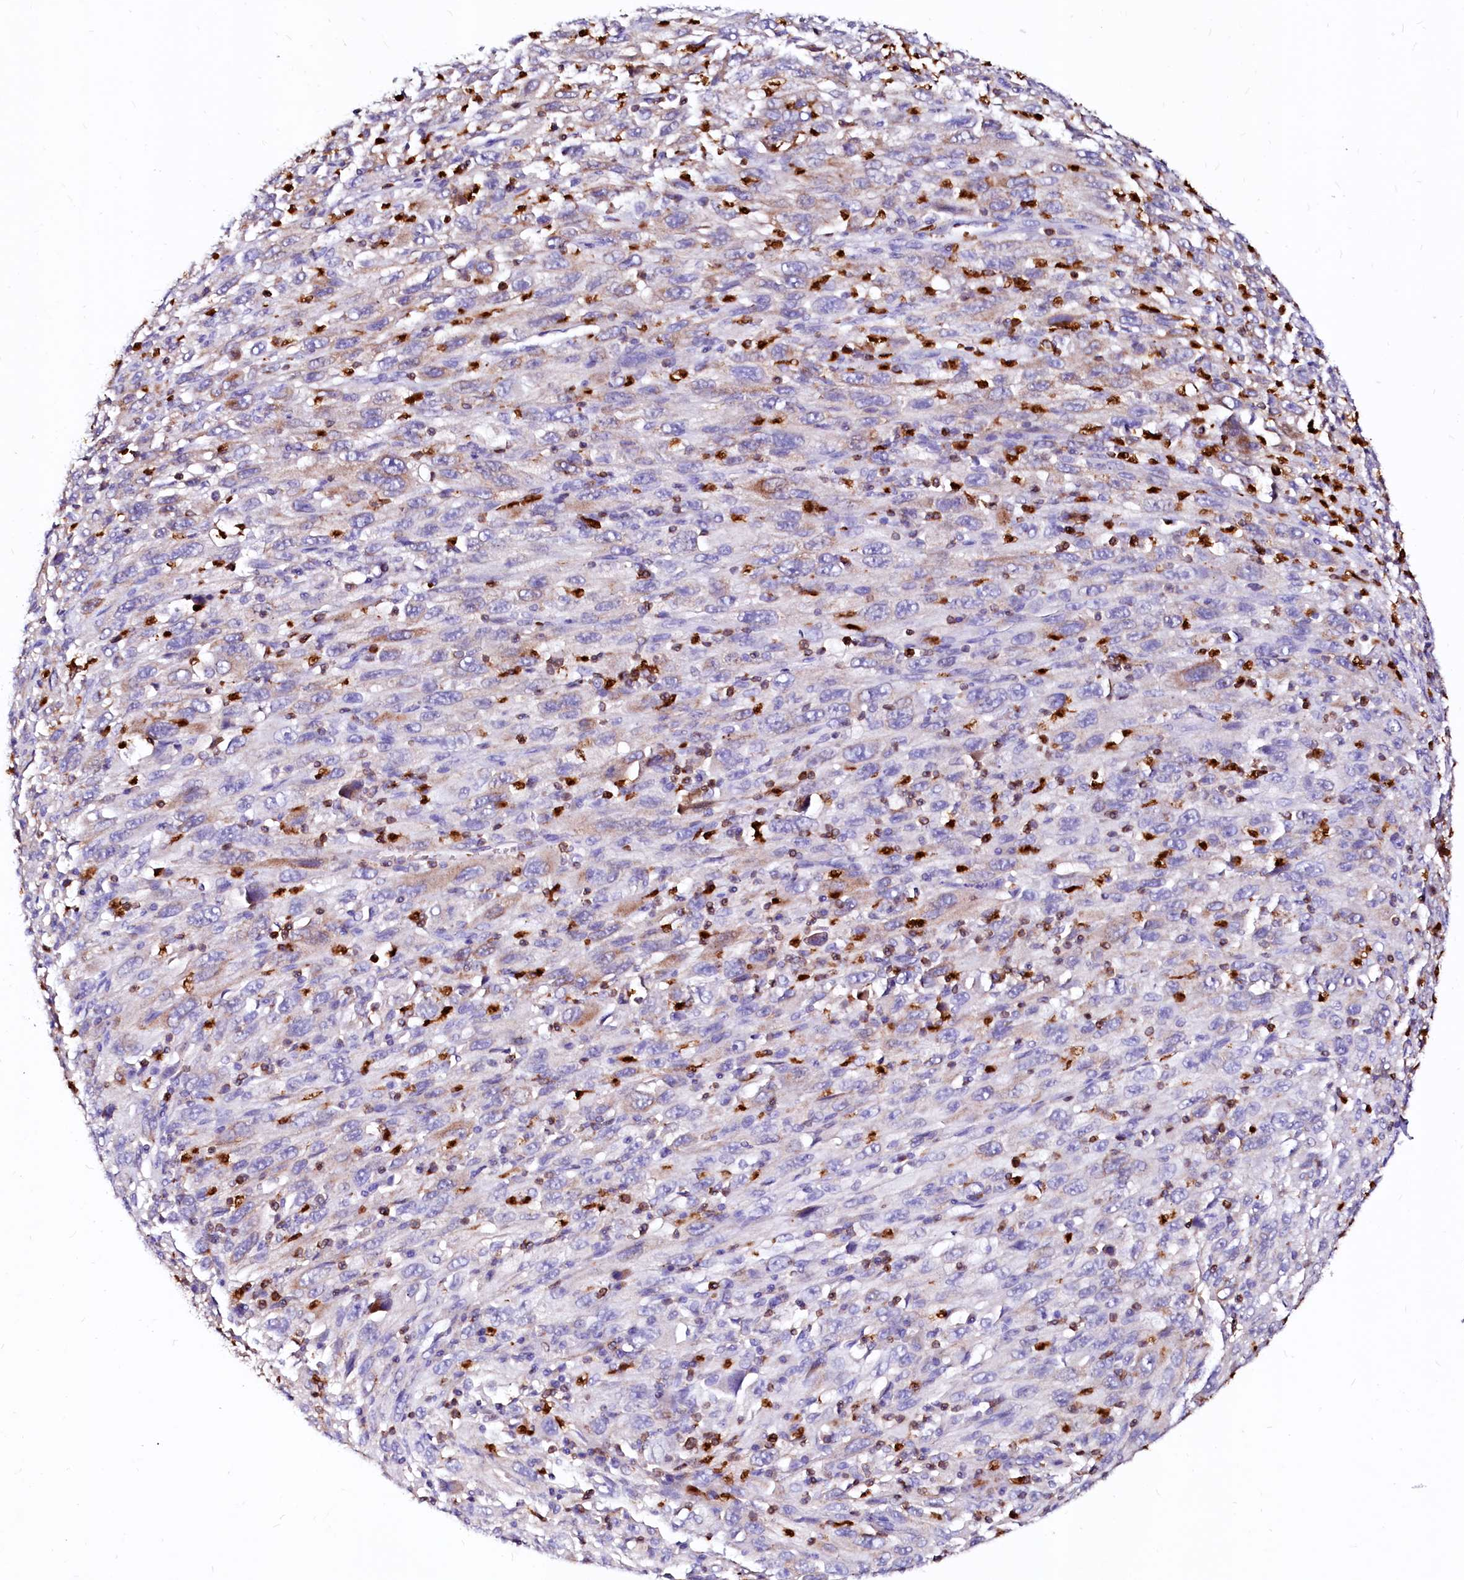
{"staining": {"intensity": "negative", "quantity": "none", "location": "none"}, "tissue": "melanoma", "cell_type": "Tumor cells", "image_type": "cancer", "snomed": [{"axis": "morphology", "description": "Malignant melanoma, Metastatic site"}, {"axis": "topography", "description": "Skin"}], "caption": "IHC histopathology image of human melanoma stained for a protein (brown), which displays no positivity in tumor cells.", "gene": "RAB27A", "patient": {"sex": "female", "age": 56}}